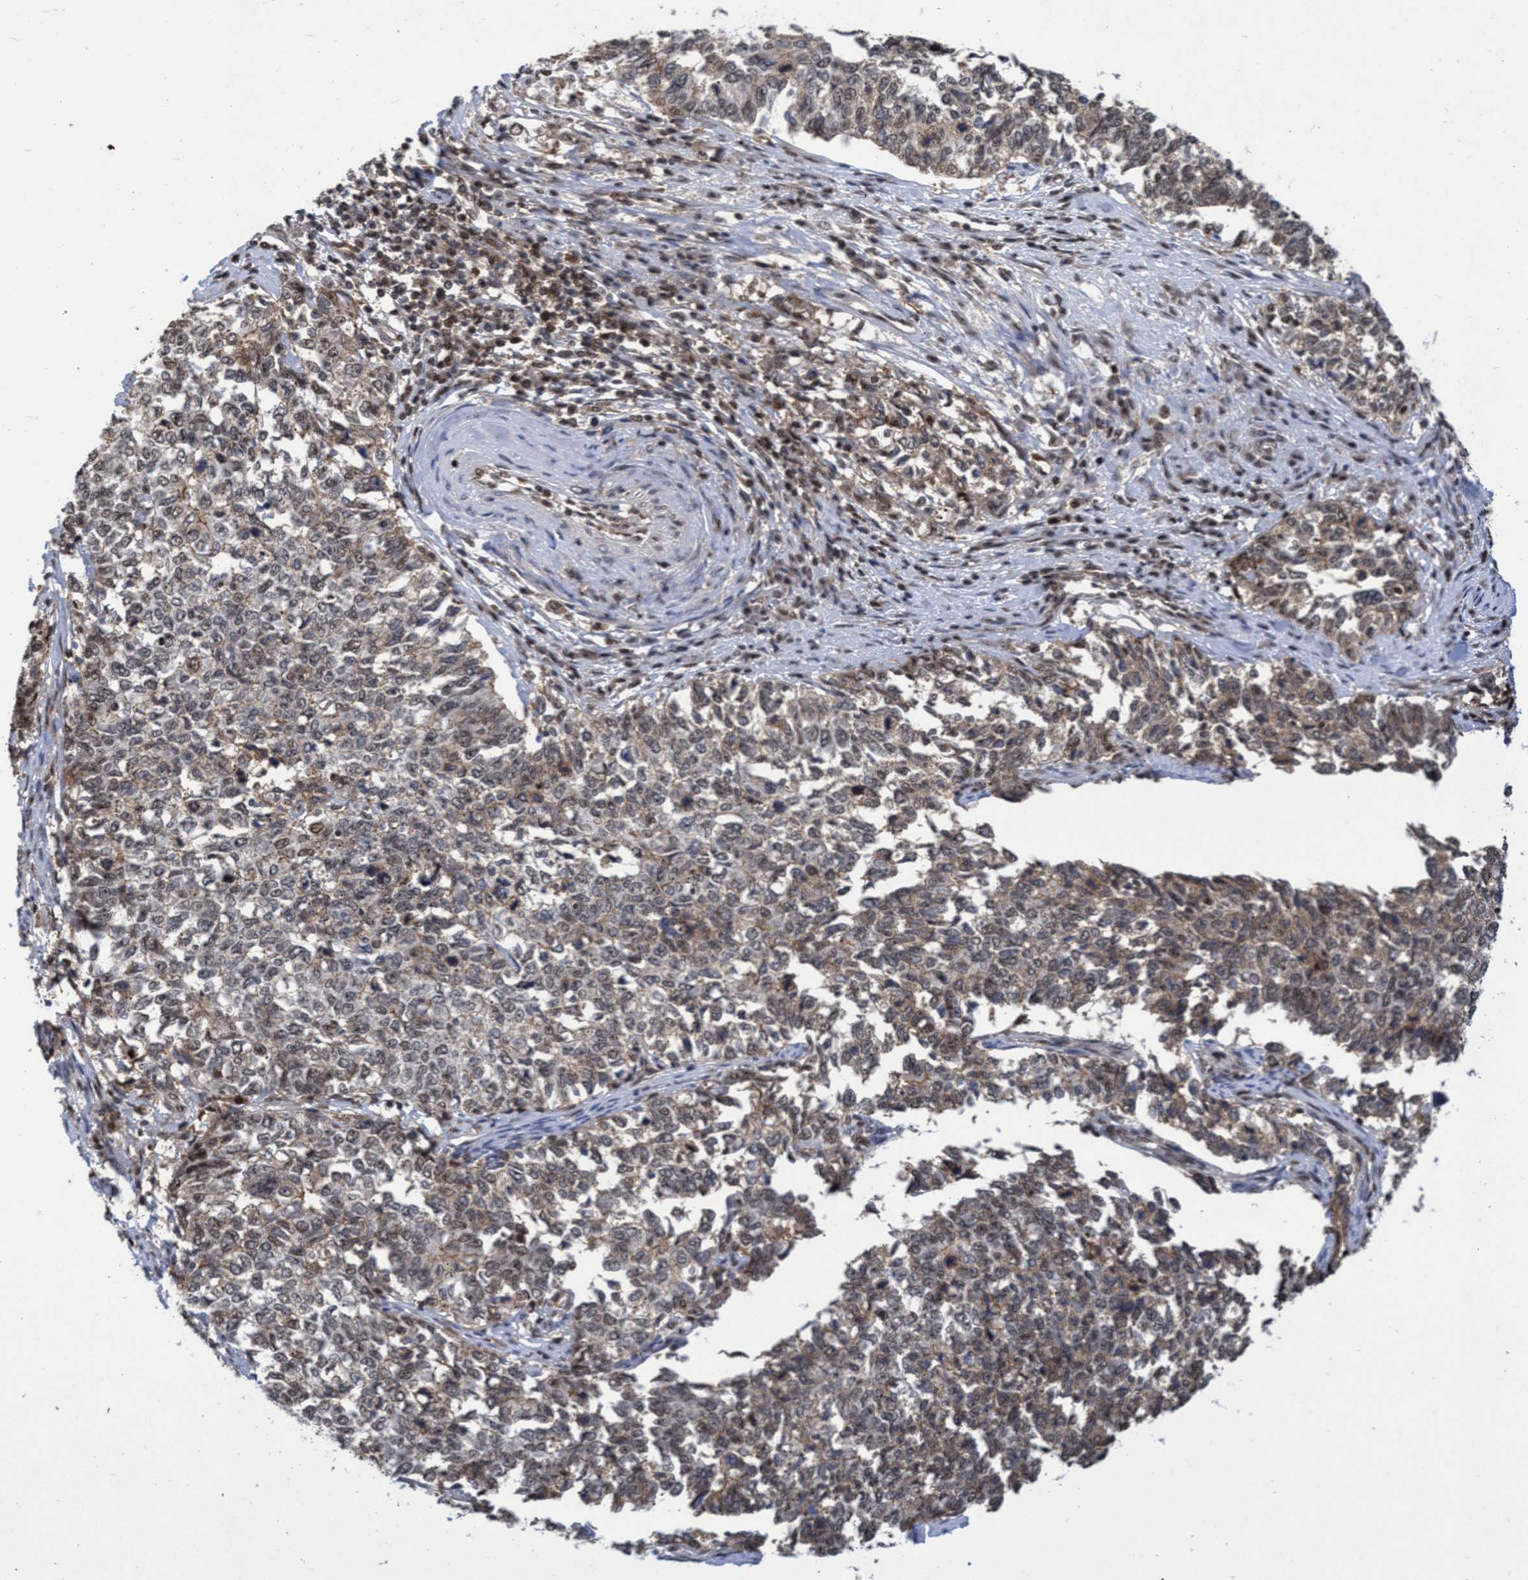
{"staining": {"intensity": "weak", "quantity": ">75%", "location": "cytoplasmic/membranous,nuclear"}, "tissue": "cervical cancer", "cell_type": "Tumor cells", "image_type": "cancer", "snomed": [{"axis": "morphology", "description": "Squamous cell carcinoma, NOS"}, {"axis": "topography", "description": "Cervix"}], "caption": "A photomicrograph showing weak cytoplasmic/membranous and nuclear positivity in about >75% of tumor cells in cervical cancer, as visualized by brown immunohistochemical staining.", "gene": "GTF2F1", "patient": {"sex": "female", "age": 63}}